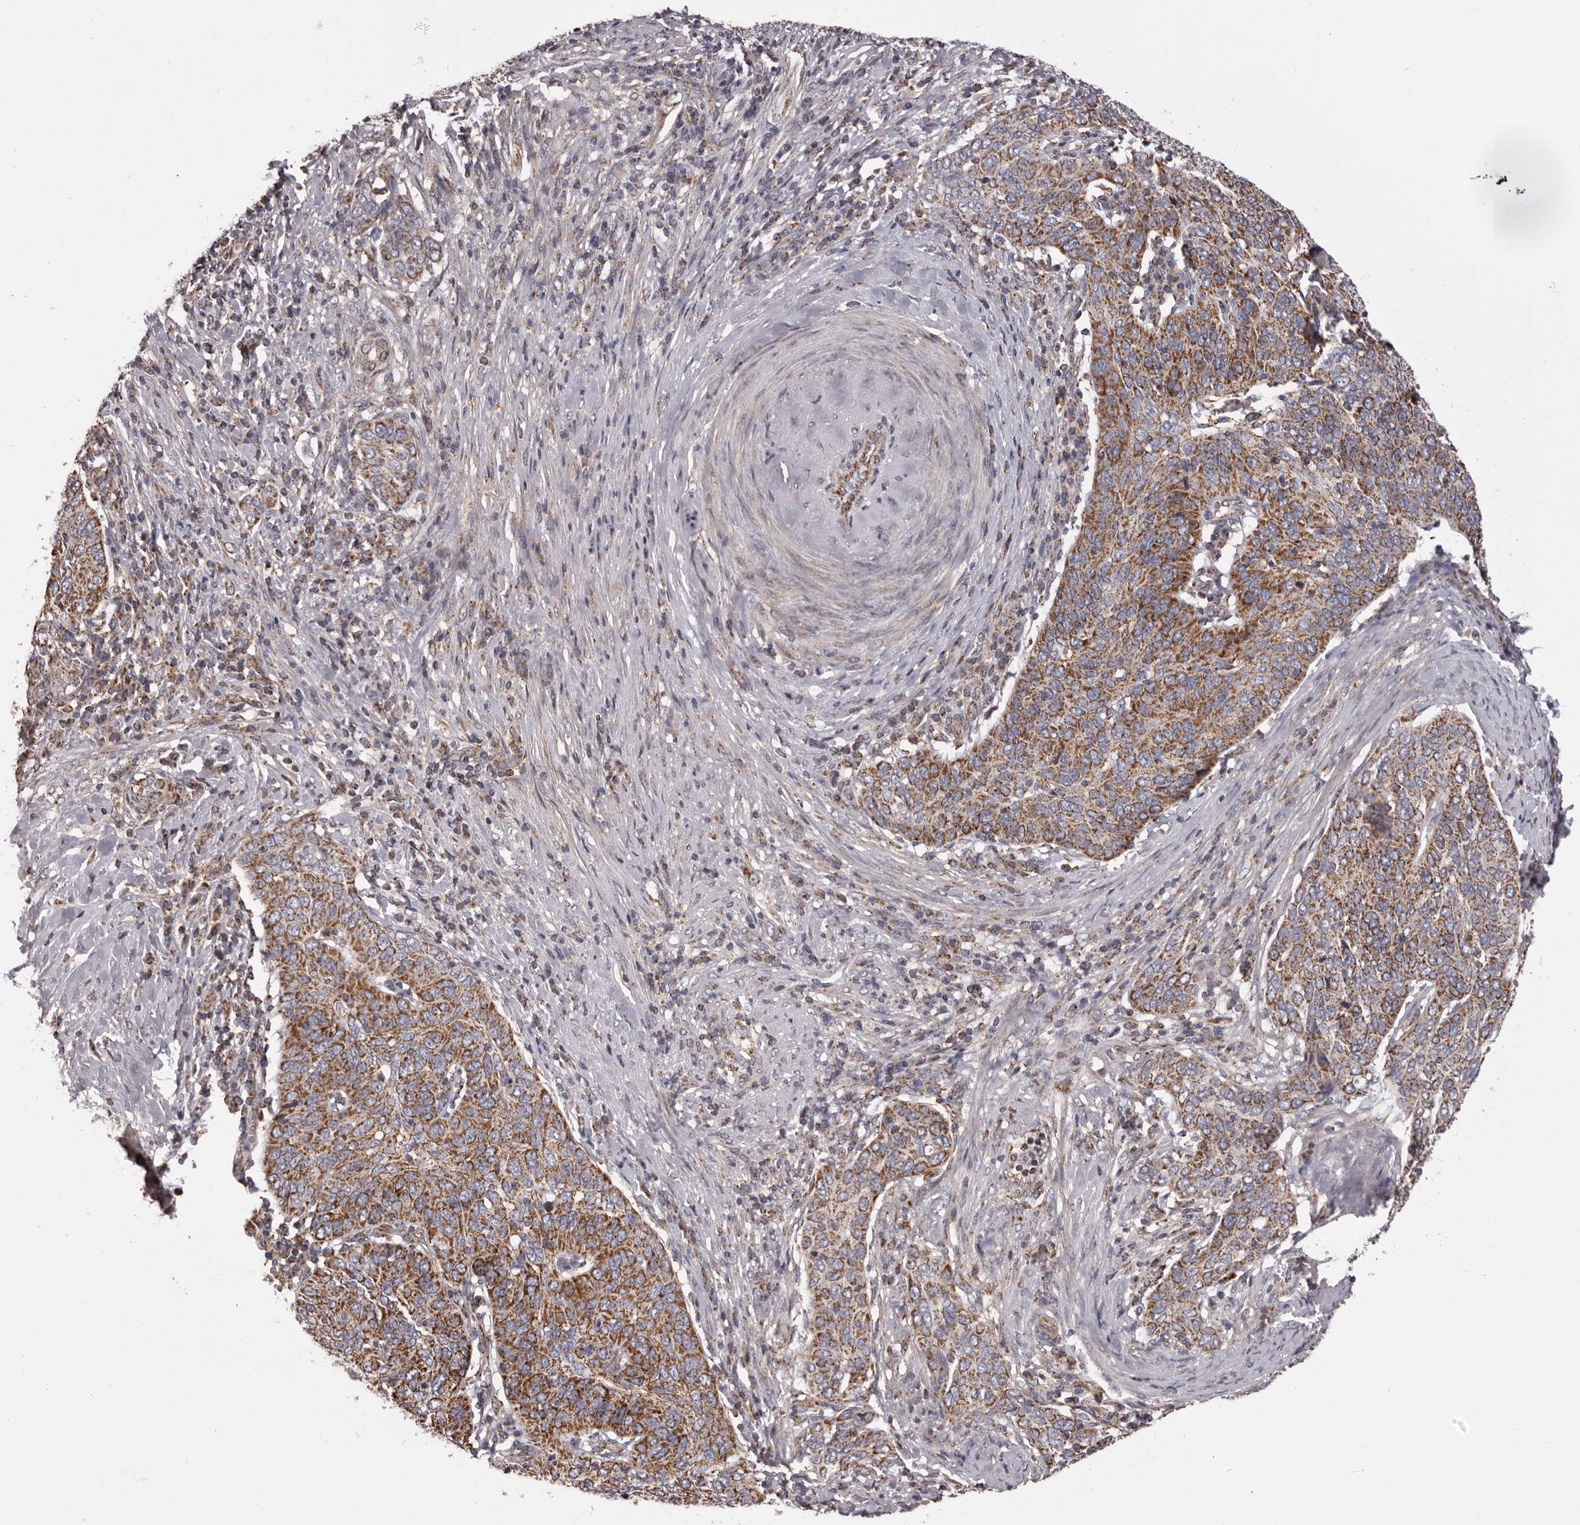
{"staining": {"intensity": "strong", "quantity": ">75%", "location": "cytoplasmic/membranous"}, "tissue": "cervical cancer", "cell_type": "Tumor cells", "image_type": "cancer", "snomed": [{"axis": "morphology", "description": "Squamous cell carcinoma, NOS"}, {"axis": "topography", "description": "Cervix"}], "caption": "Strong cytoplasmic/membranous staining for a protein is present in about >75% of tumor cells of cervical cancer (squamous cell carcinoma) using IHC.", "gene": "CHRM2", "patient": {"sex": "female", "age": 60}}